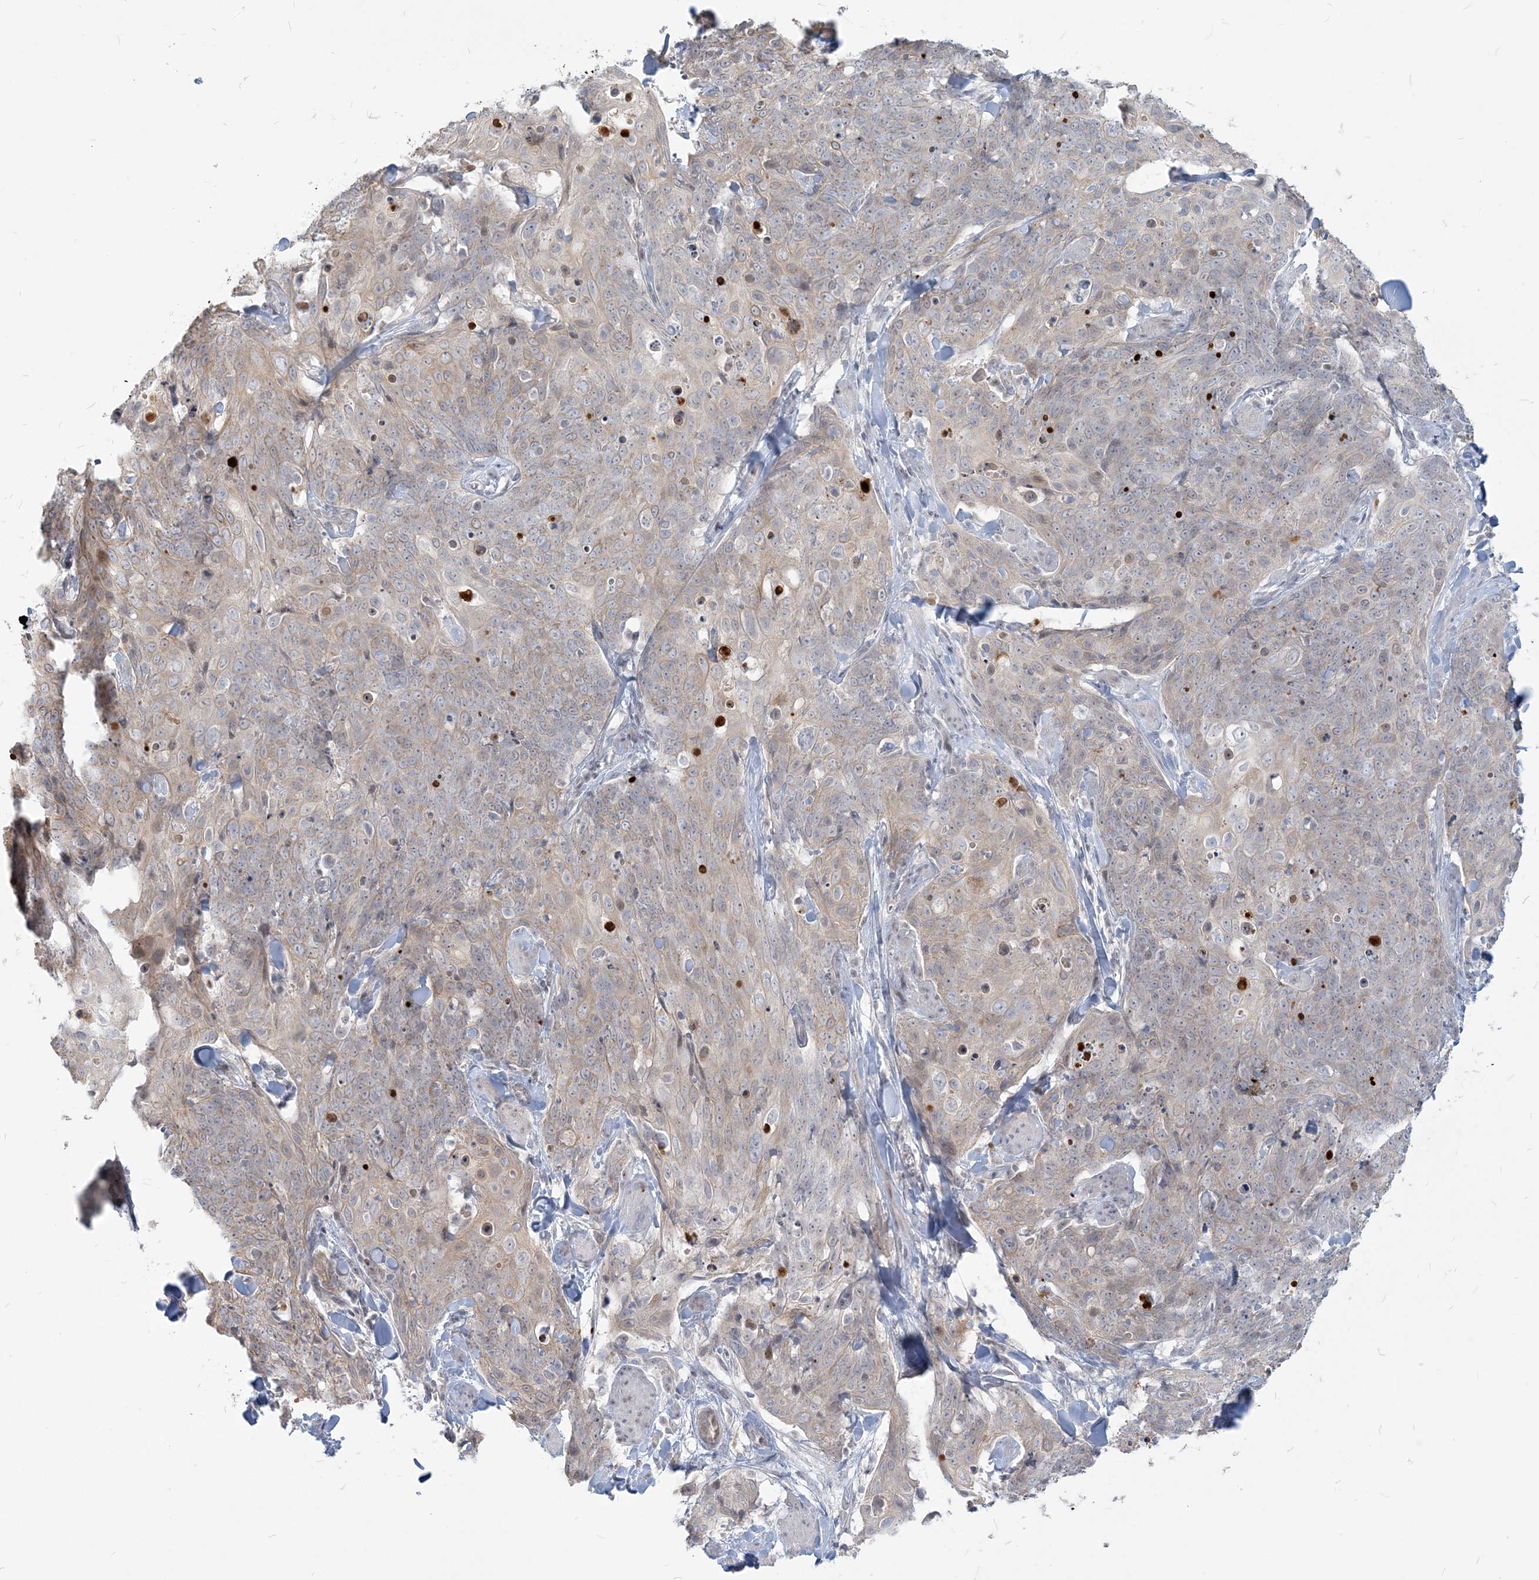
{"staining": {"intensity": "weak", "quantity": "<25%", "location": "cytoplasmic/membranous"}, "tissue": "skin cancer", "cell_type": "Tumor cells", "image_type": "cancer", "snomed": [{"axis": "morphology", "description": "Squamous cell carcinoma, NOS"}, {"axis": "topography", "description": "Skin"}, {"axis": "topography", "description": "Vulva"}], "caption": "Tumor cells show no significant protein staining in skin cancer.", "gene": "SDAD1", "patient": {"sex": "female", "age": 85}}